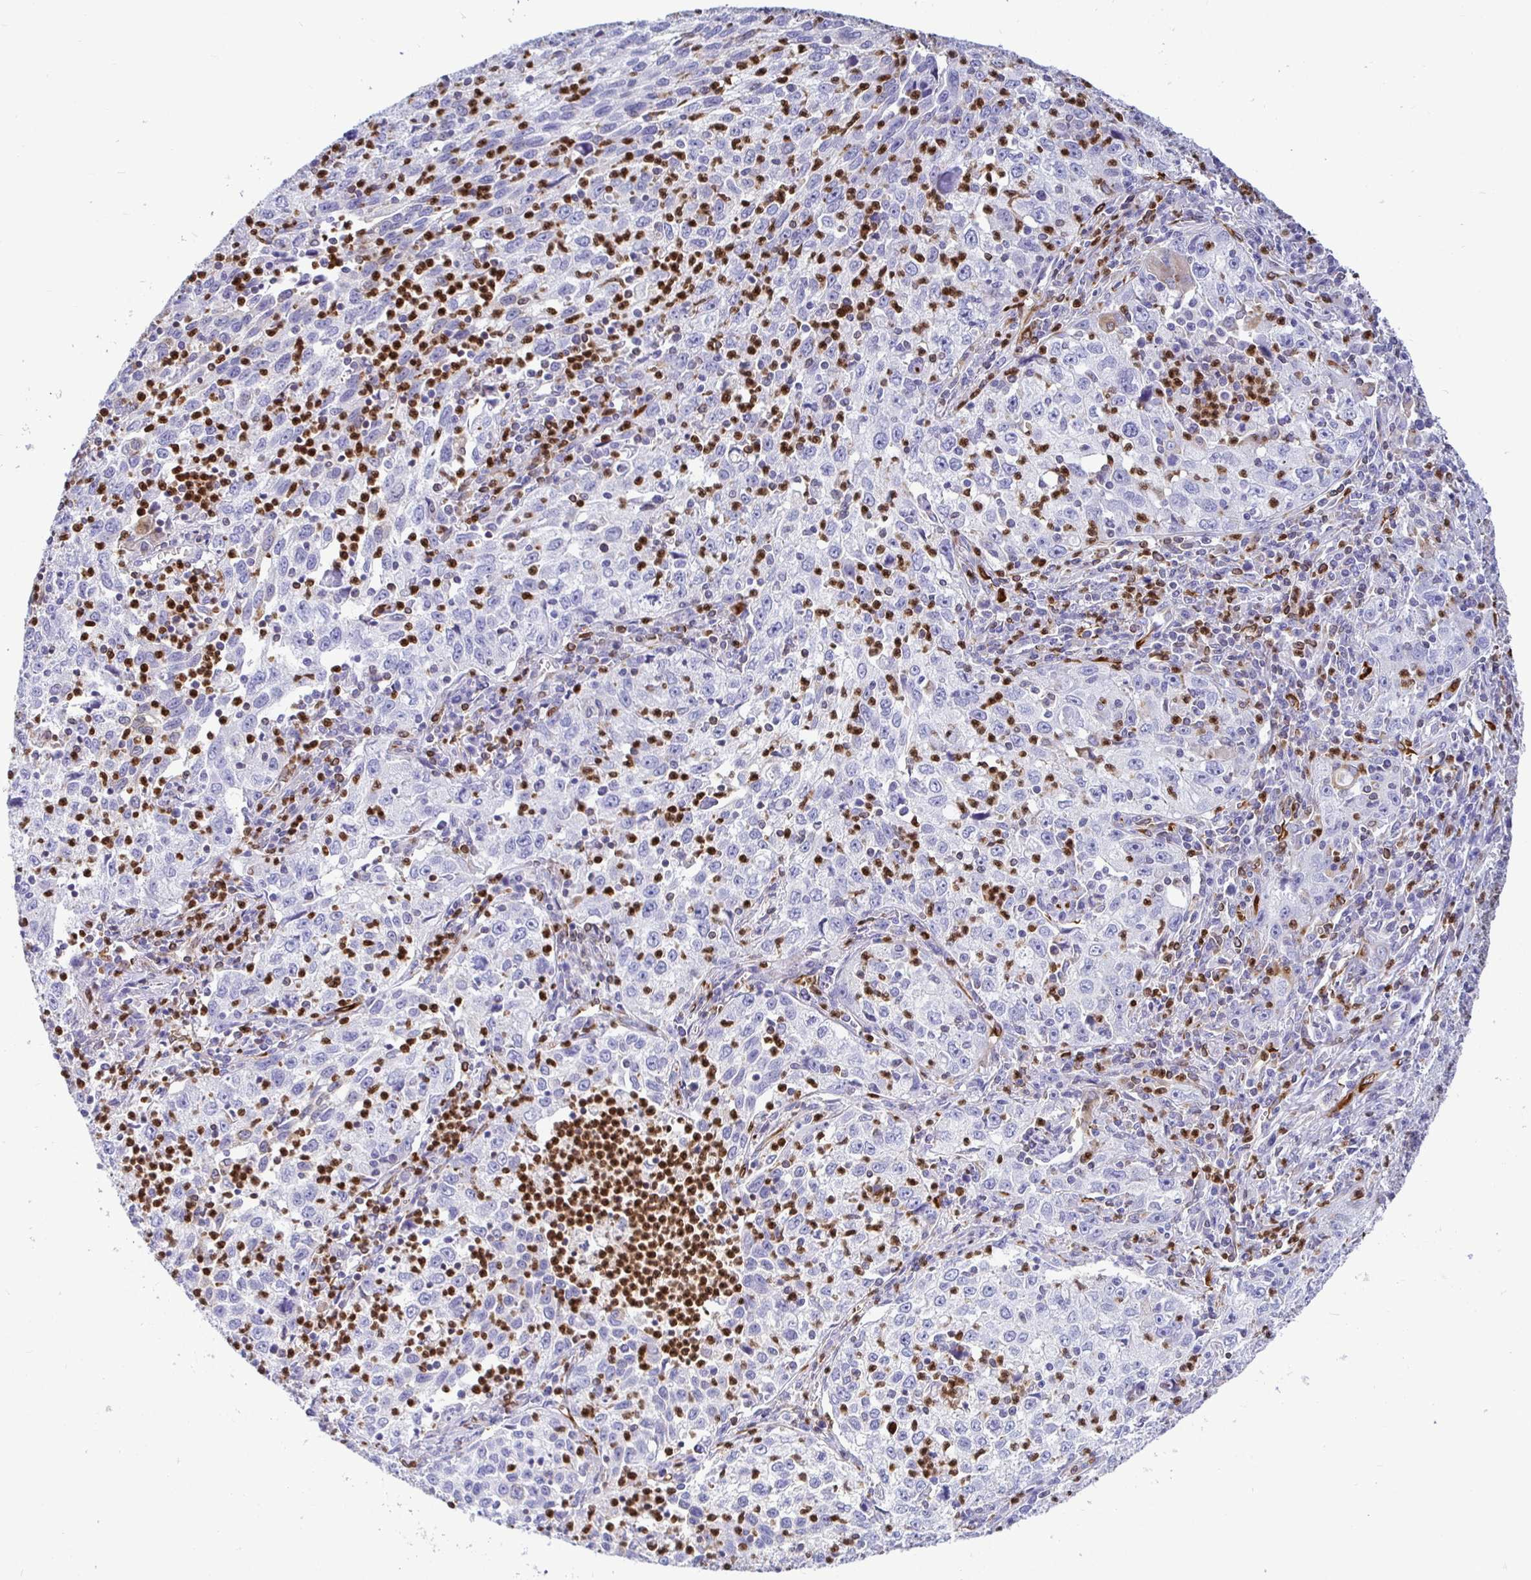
{"staining": {"intensity": "negative", "quantity": "none", "location": "none"}, "tissue": "lung cancer", "cell_type": "Tumor cells", "image_type": "cancer", "snomed": [{"axis": "morphology", "description": "Squamous cell carcinoma, NOS"}, {"axis": "topography", "description": "Lung"}], "caption": "Squamous cell carcinoma (lung) stained for a protein using IHC exhibits no expression tumor cells.", "gene": "TP53I11", "patient": {"sex": "male", "age": 71}}